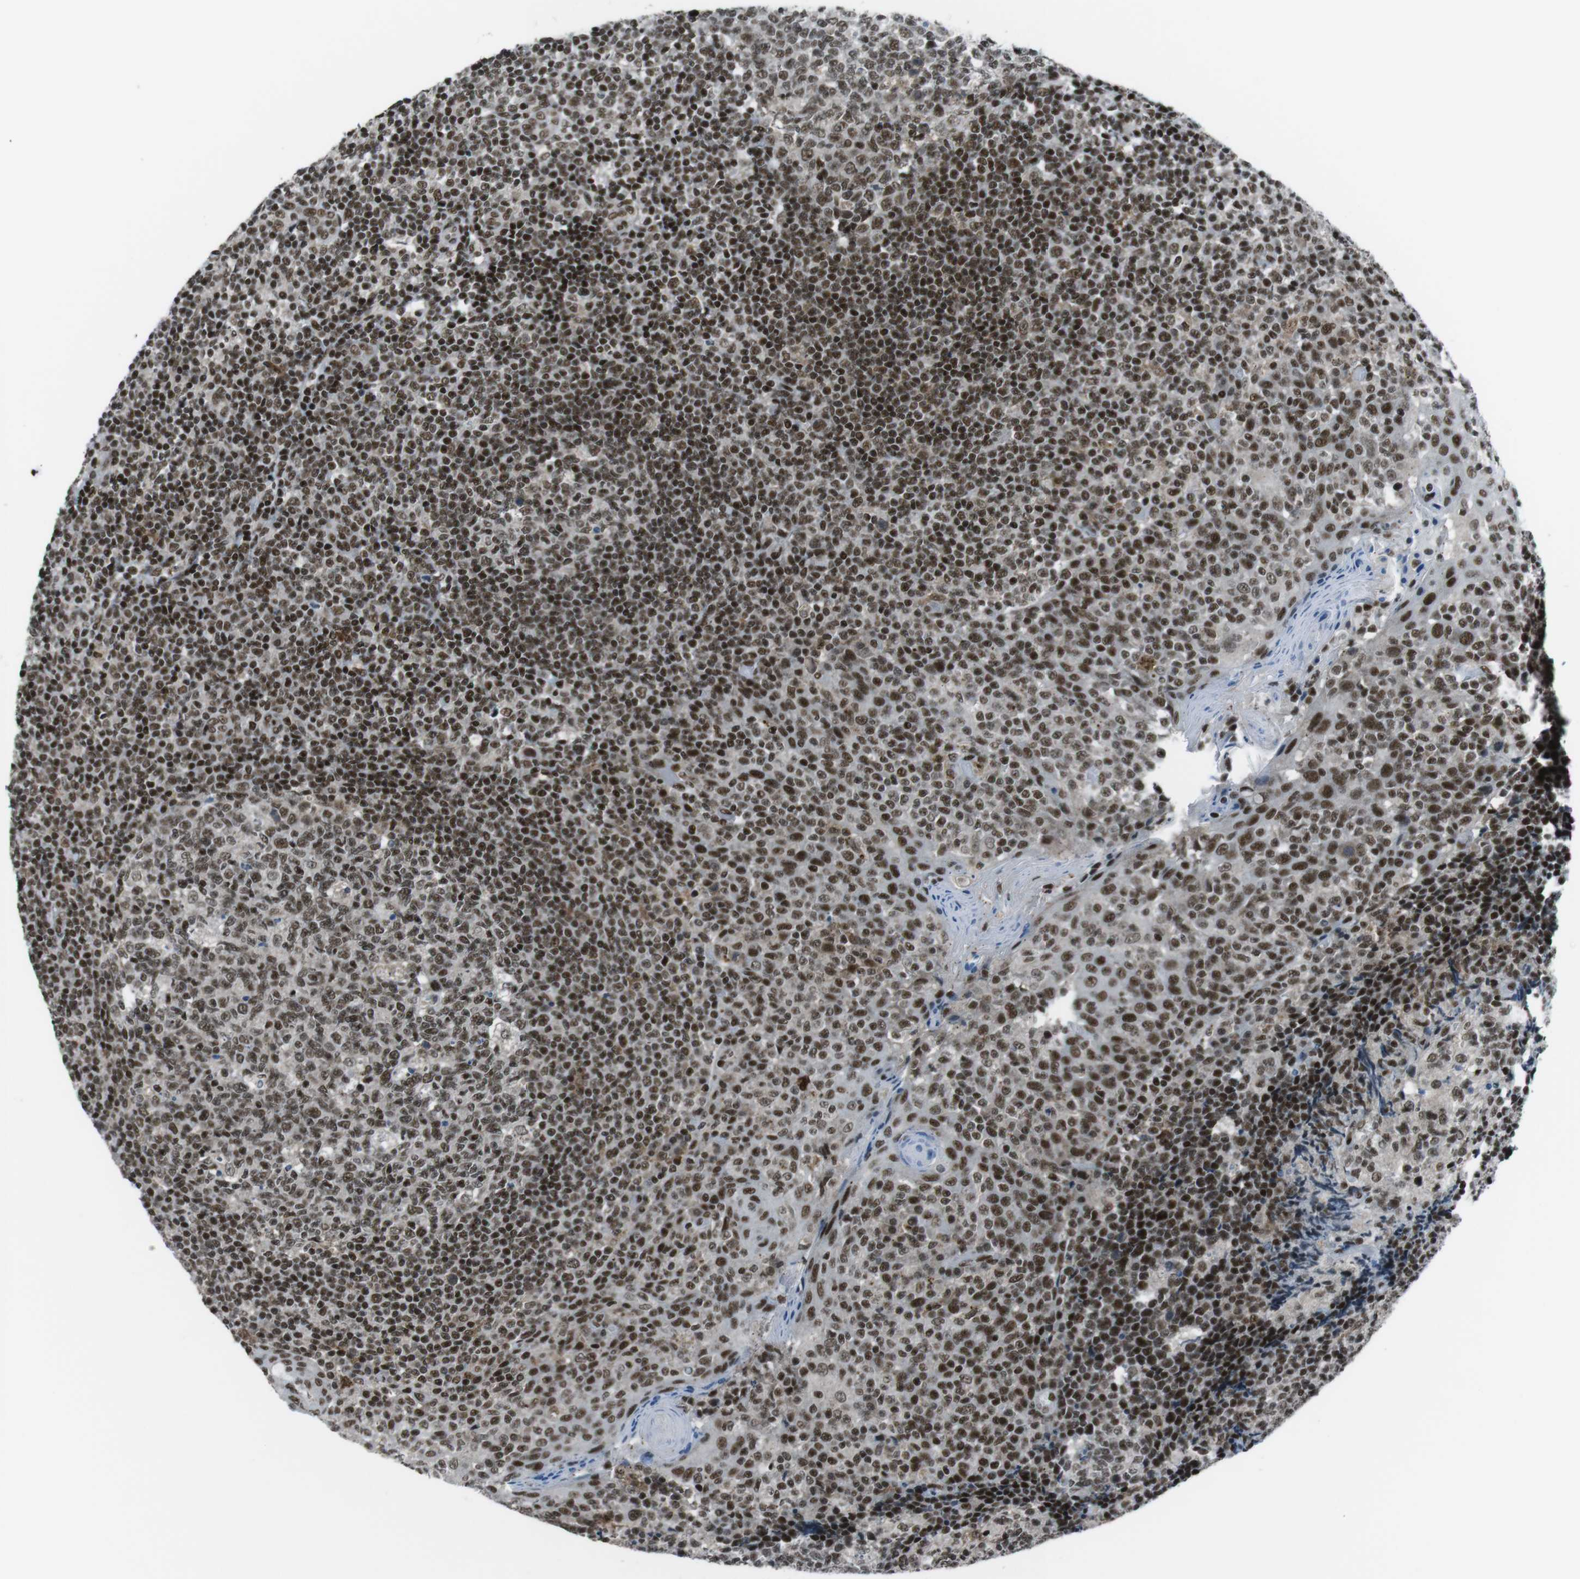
{"staining": {"intensity": "strong", "quantity": ">75%", "location": "nuclear"}, "tissue": "tonsil", "cell_type": "Germinal center cells", "image_type": "normal", "snomed": [{"axis": "morphology", "description": "Normal tissue, NOS"}, {"axis": "topography", "description": "Tonsil"}], "caption": "Approximately >75% of germinal center cells in benign human tonsil show strong nuclear protein positivity as visualized by brown immunohistochemical staining.", "gene": "TAF1", "patient": {"sex": "female", "age": 19}}